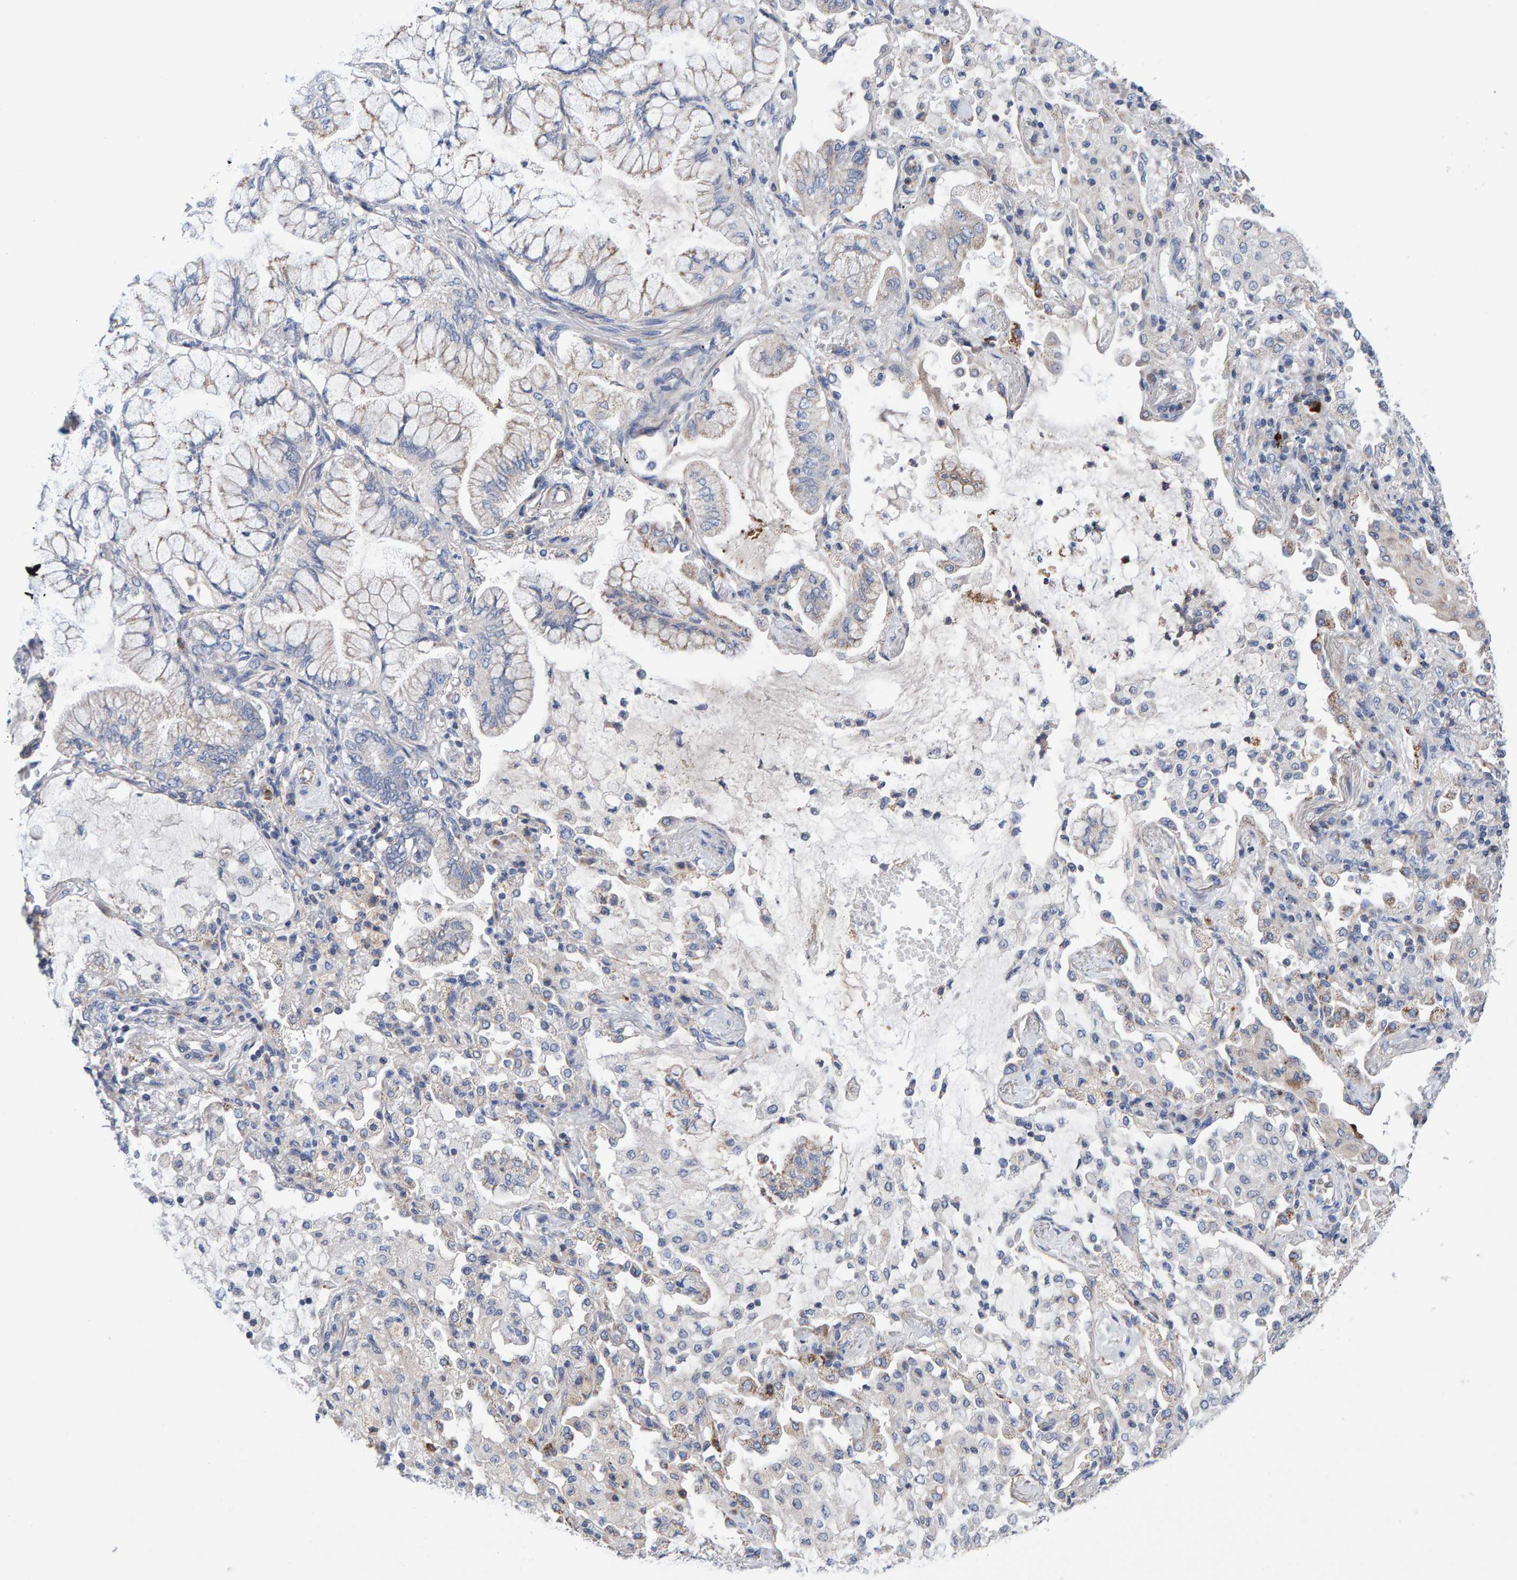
{"staining": {"intensity": "negative", "quantity": "none", "location": "none"}, "tissue": "lung cancer", "cell_type": "Tumor cells", "image_type": "cancer", "snomed": [{"axis": "morphology", "description": "Adenocarcinoma, NOS"}, {"axis": "topography", "description": "Lung"}], "caption": "Image shows no significant protein staining in tumor cells of lung adenocarcinoma. (Brightfield microscopy of DAB IHC at high magnification).", "gene": "EFR3A", "patient": {"sex": "female", "age": 70}}